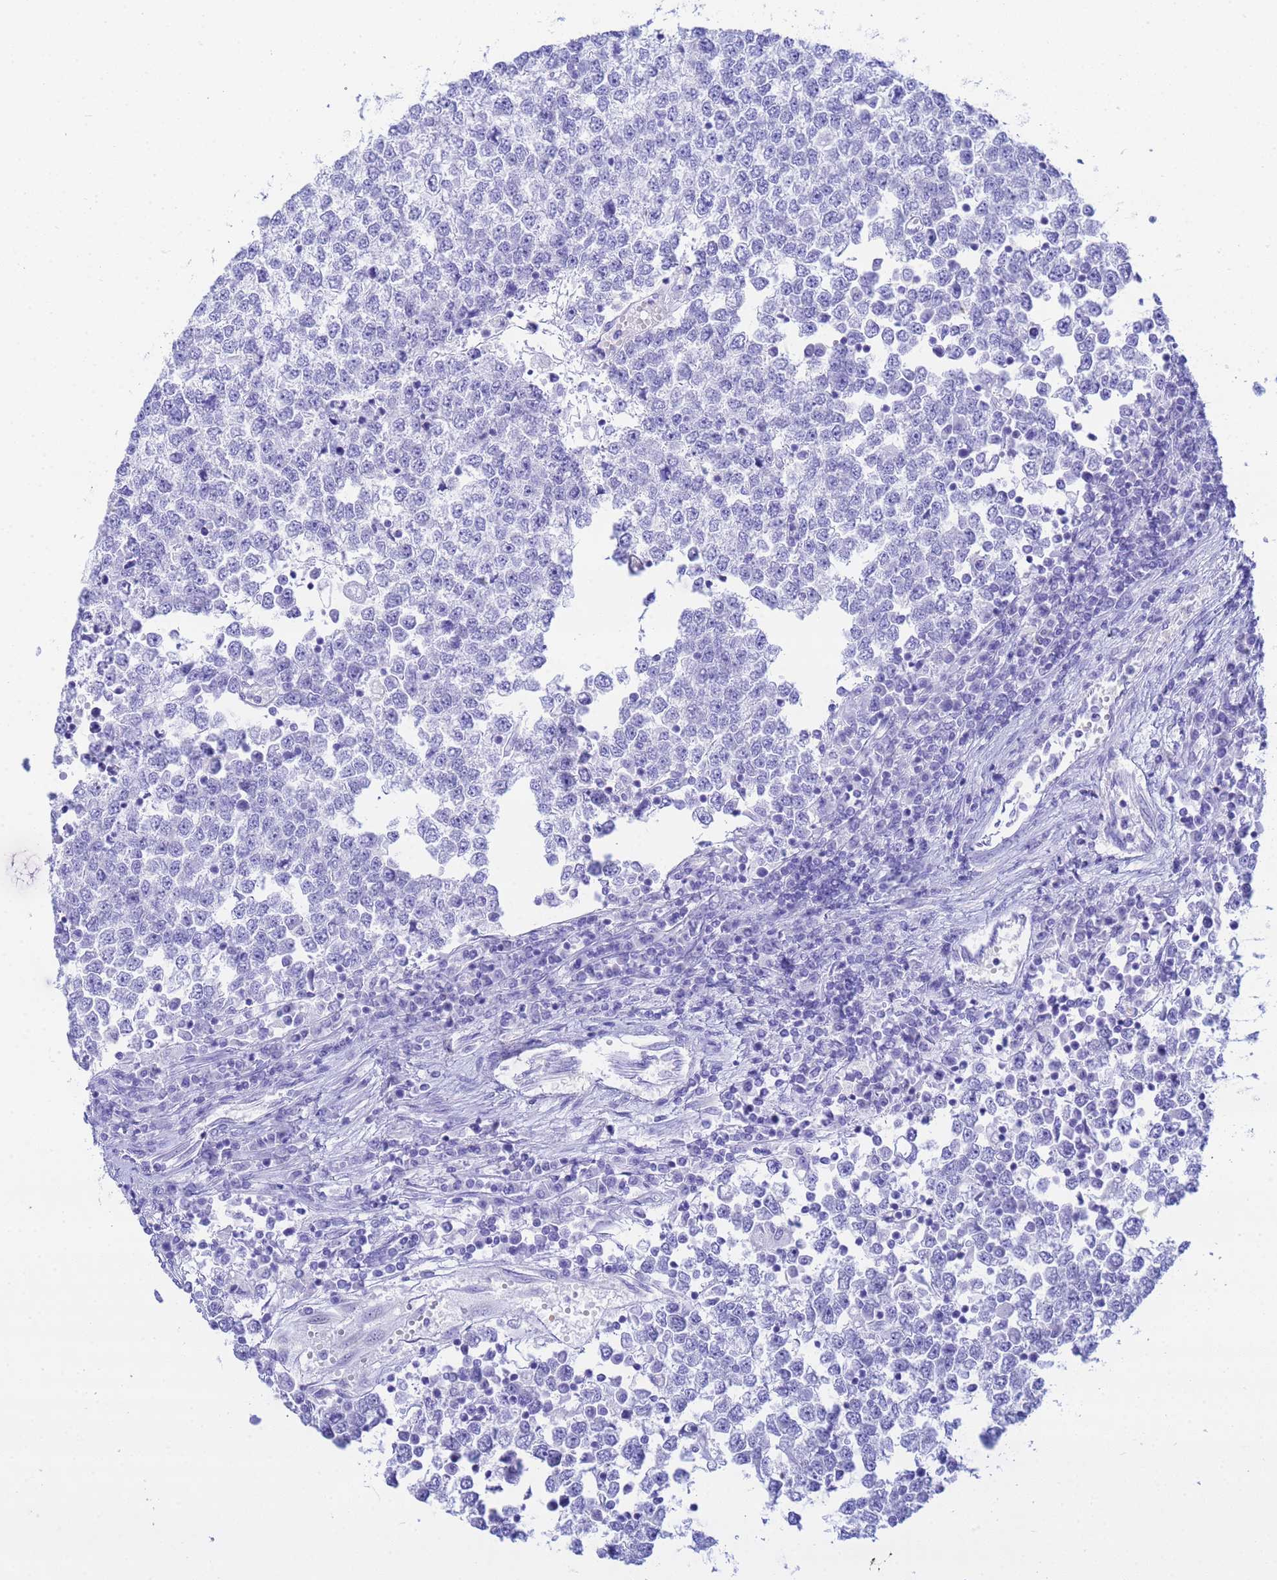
{"staining": {"intensity": "negative", "quantity": "none", "location": "none"}, "tissue": "testis cancer", "cell_type": "Tumor cells", "image_type": "cancer", "snomed": [{"axis": "morphology", "description": "Seminoma, NOS"}, {"axis": "topography", "description": "Testis"}], "caption": "Immunohistochemical staining of testis seminoma demonstrates no significant expression in tumor cells.", "gene": "AQP12A", "patient": {"sex": "male", "age": 65}}